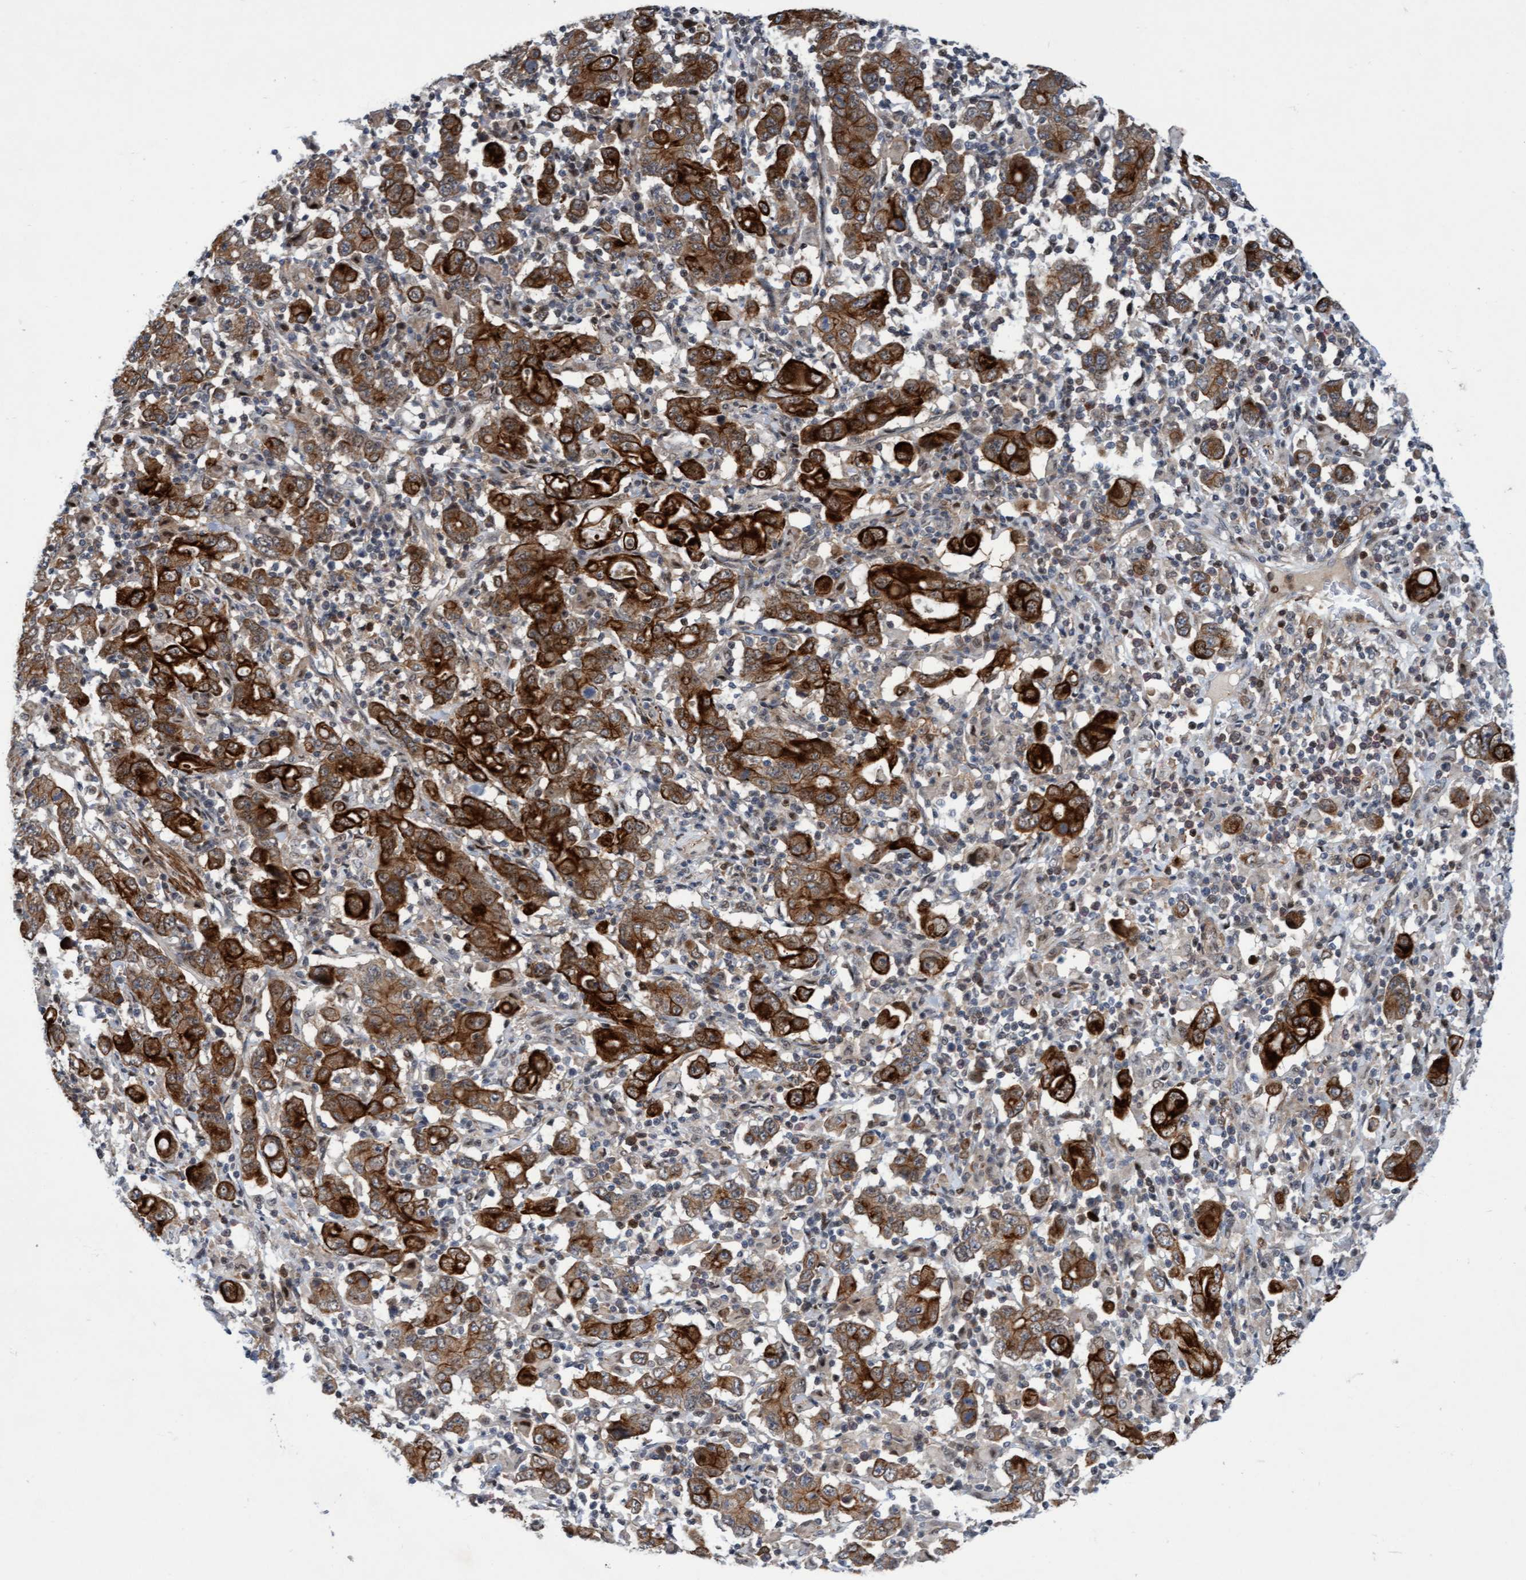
{"staining": {"intensity": "strong", "quantity": ">75%", "location": "cytoplasmic/membranous"}, "tissue": "stomach cancer", "cell_type": "Tumor cells", "image_type": "cancer", "snomed": [{"axis": "morphology", "description": "Adenocarcinoma, NOS"}, {"axis": "topography", "description": "Stomach, upper"}], "caption": "Immunohistochemistry image of stomach adenocarcinoma stained for a protein (brown), which shows high levels of strong cytoplasmic/membranous expression in approximately >75% of tumor cells.", "gene": "RAP1GAP2", "patient": {"sex": "male", "age": 69}}